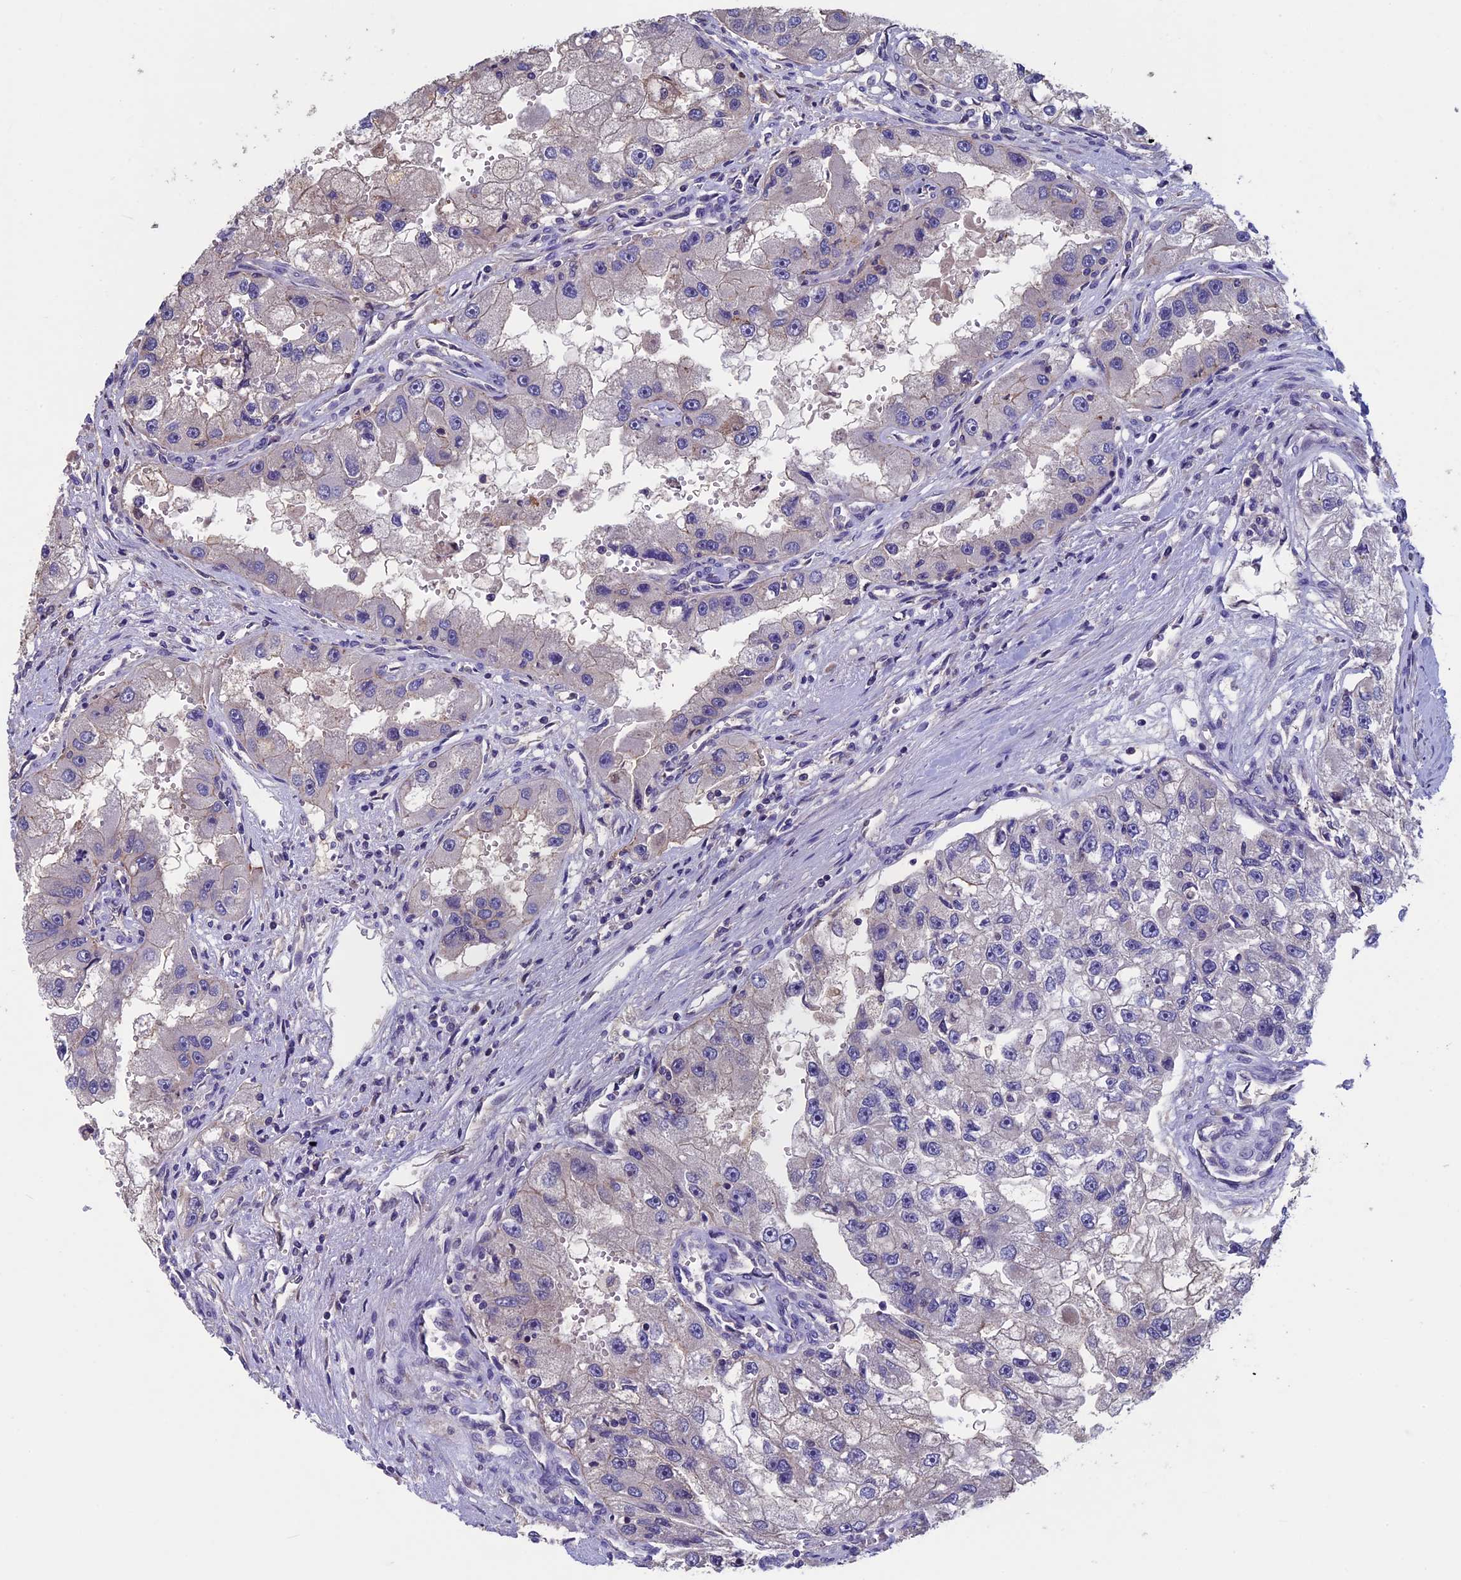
{"staining": {"intensity": "negative", "quantity": "none", "location": "none"}, "tissue": "renal cancer", "cell_type": "Tumor cells", "image_type": "cancer", "snomed": [{"axis": "morphology", "description": "Adenocarcinoma, NOS"}, {"axis": "topography", "description": "Kidney"}], "caption": "DAB (3,3'-diaminobenzidine) immunohistochemical staining of human renal adenocarcinoma shows no significant staining in tumor cells. The staining was performed using DAB (3,3'-diaminobenzidine) to visualize the protein expression in brown, while the nuclei were stained in blue with hematoxylin (Magnification: 20x).", "gene": "LCMT1", "patient": {"sex": "male", "age": 63}}